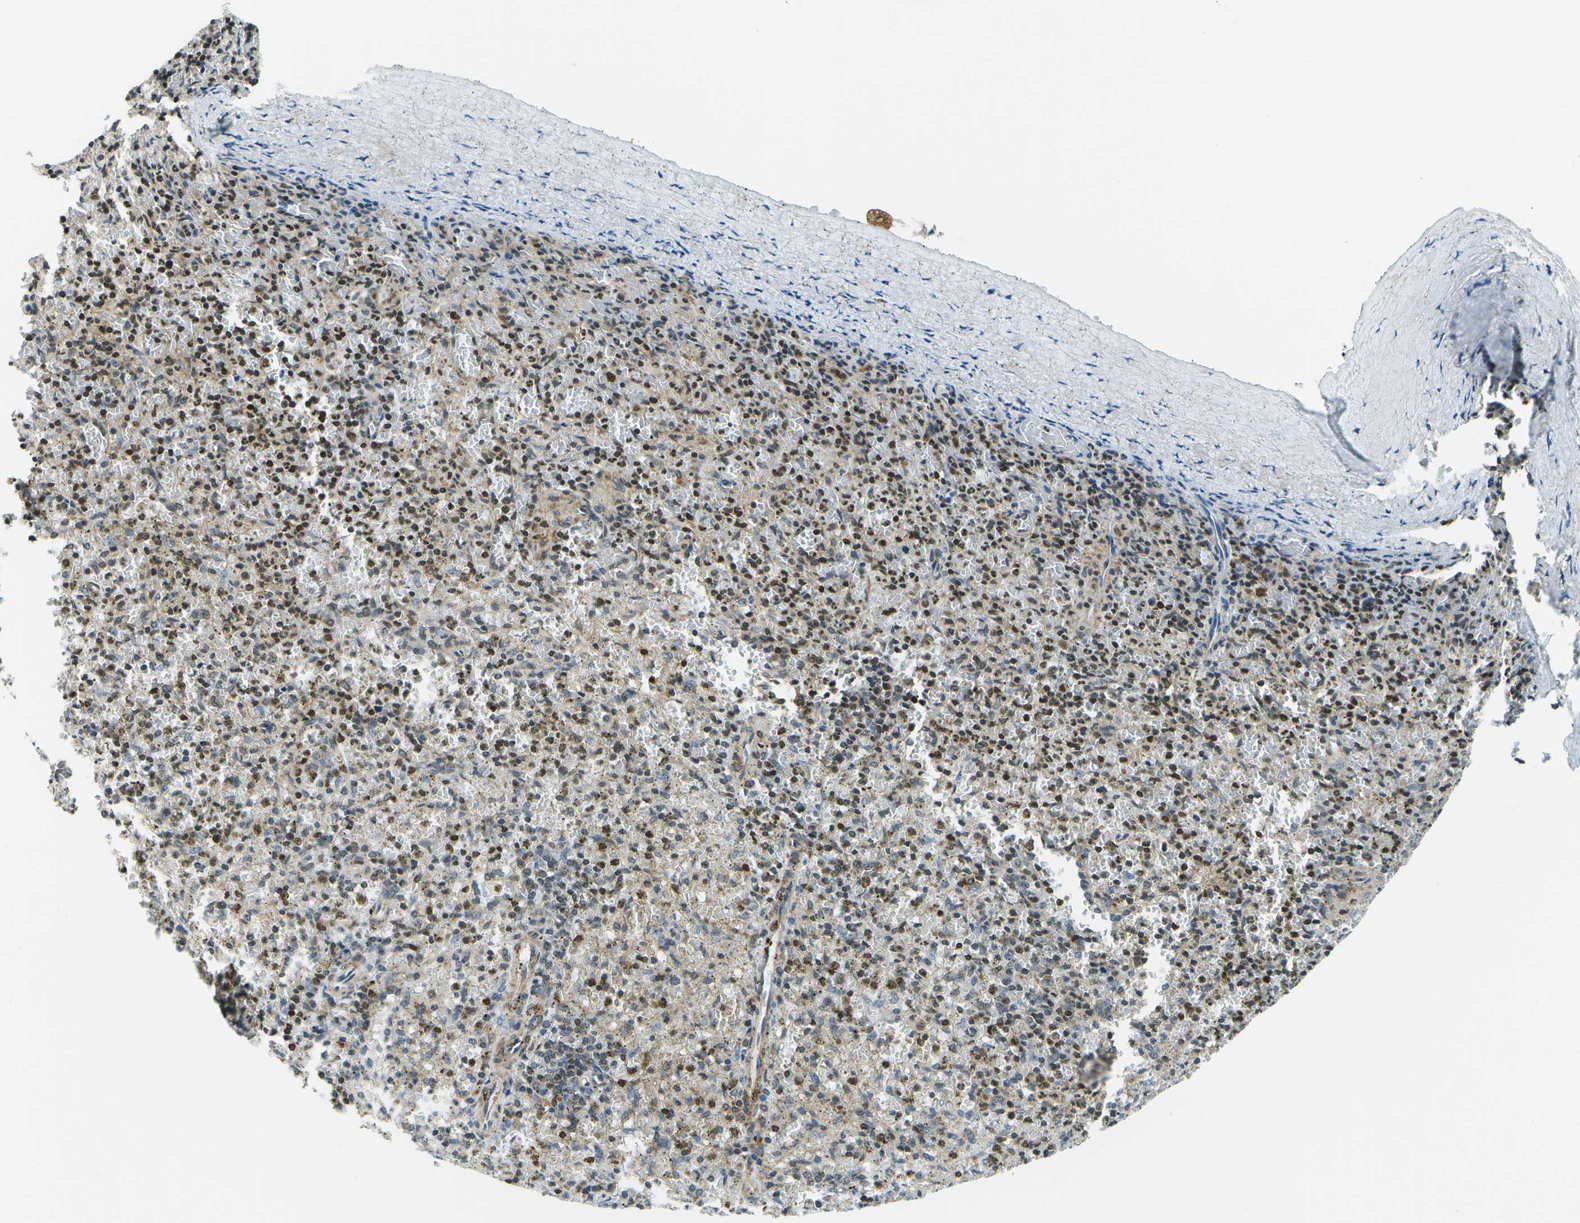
{"staining": {"intensity": "moderate", "quantity": "25%-75%", "location": "cytoplasmic/membranous"}, "tissue": "spleen", "cell_type": "Cells in red pulp", "image_type": "normal", "snomed": [{"axis": "morphology", "description": "Normal tissue, NOS"}, {"axis": "topography", "description": "Spleen"}], "caption": "The image shows immunohistochemical staining of normal spleen. There is moderate cytoplasmic/membranous positivity is present in about 25%-75% of cells in red pulp.", "gene": "ESYT1", "patient": {"sex": "male", "age": 72}}